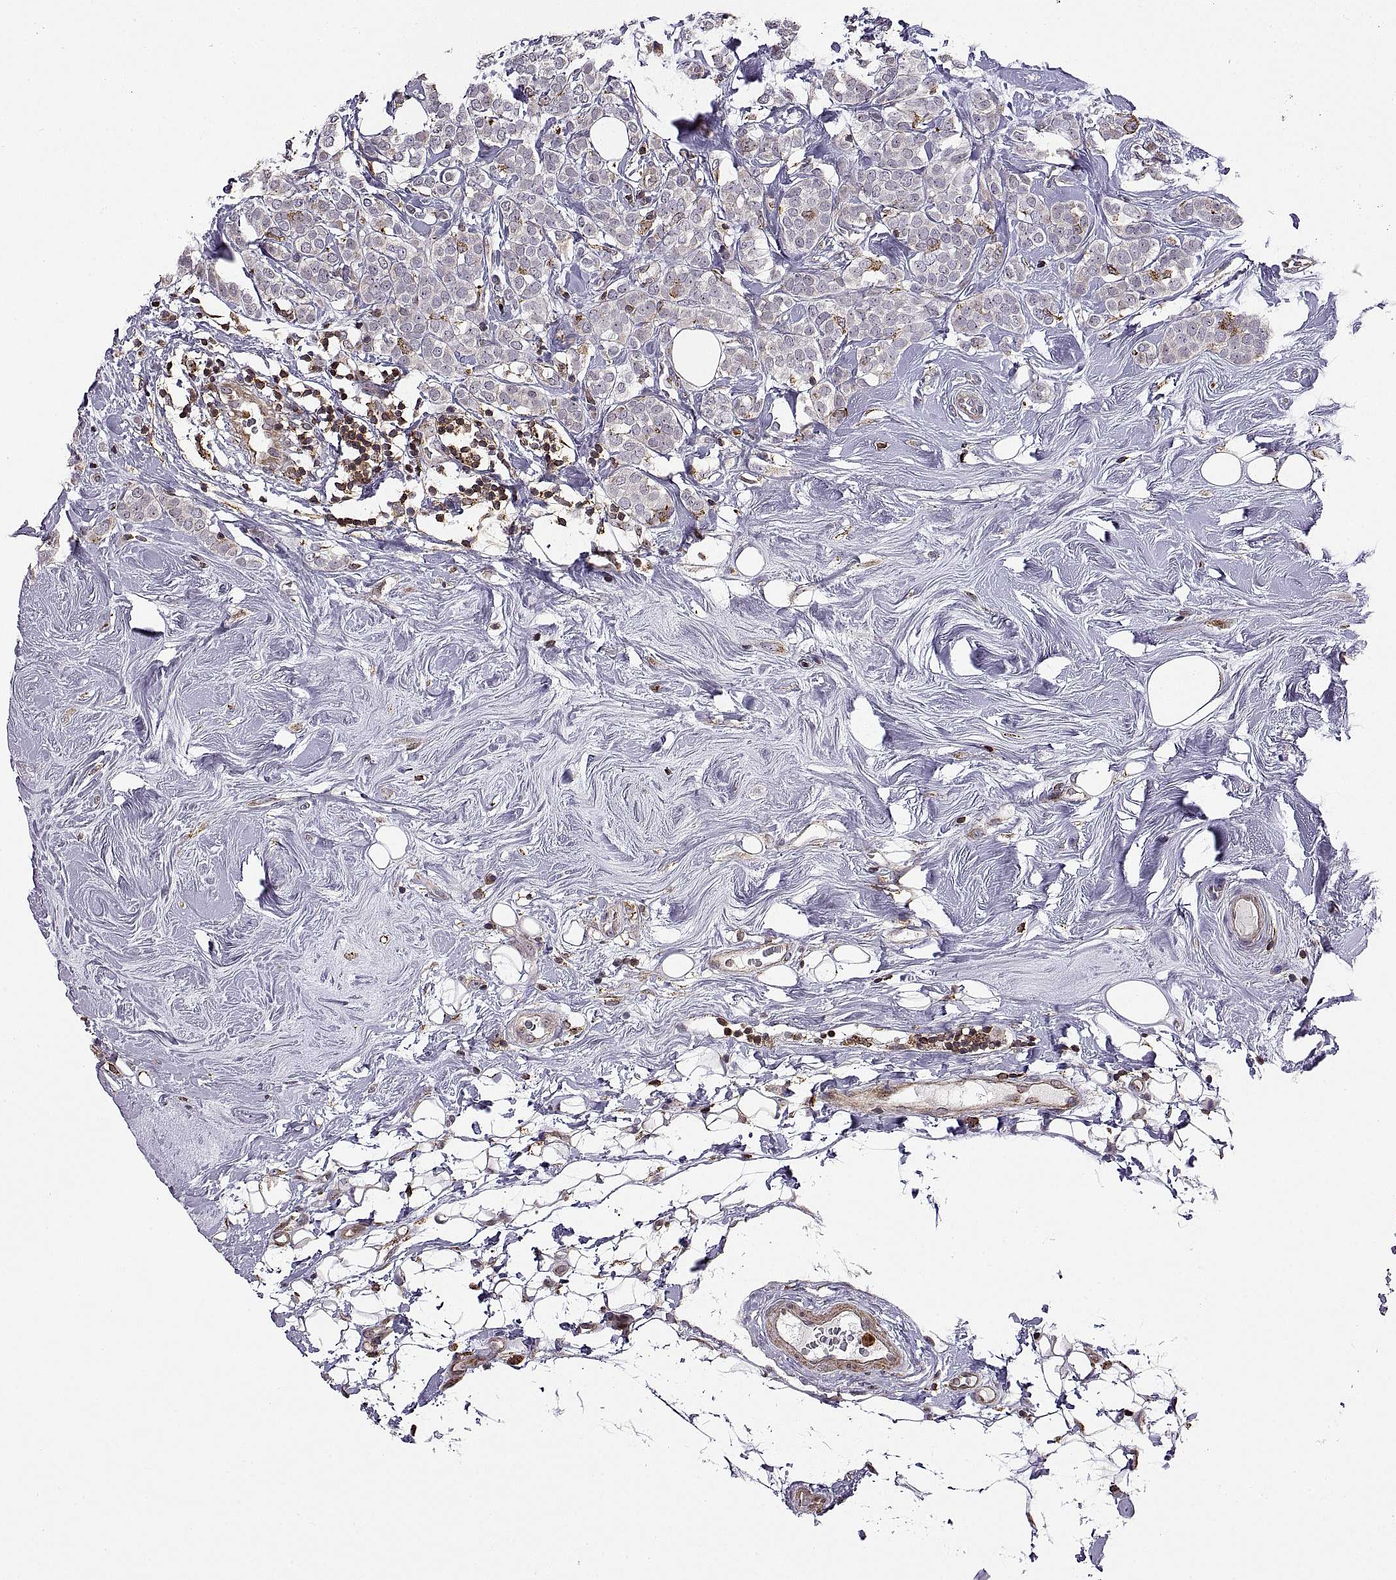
{"staining": {"intensity": "negative", "quantity": "none", "location": "none"}, "tissue": "breast cancer", "cell_type": "Tumor cells", "image_type": "cancer", "snomed": [{"axis": "morphology", "description": "Lobular carcinoma"}, {"axis": "topography", "description": "Breast"}], "caption": "Immunohistochemical staining of human lobular carcinoma (breast) exhibits no significant staining in tumor cells. (DAB immunohistochemistry (IHC), high magnification).", "gene": "ACAP1", "patient": {"sex": "female", "age": 49}}